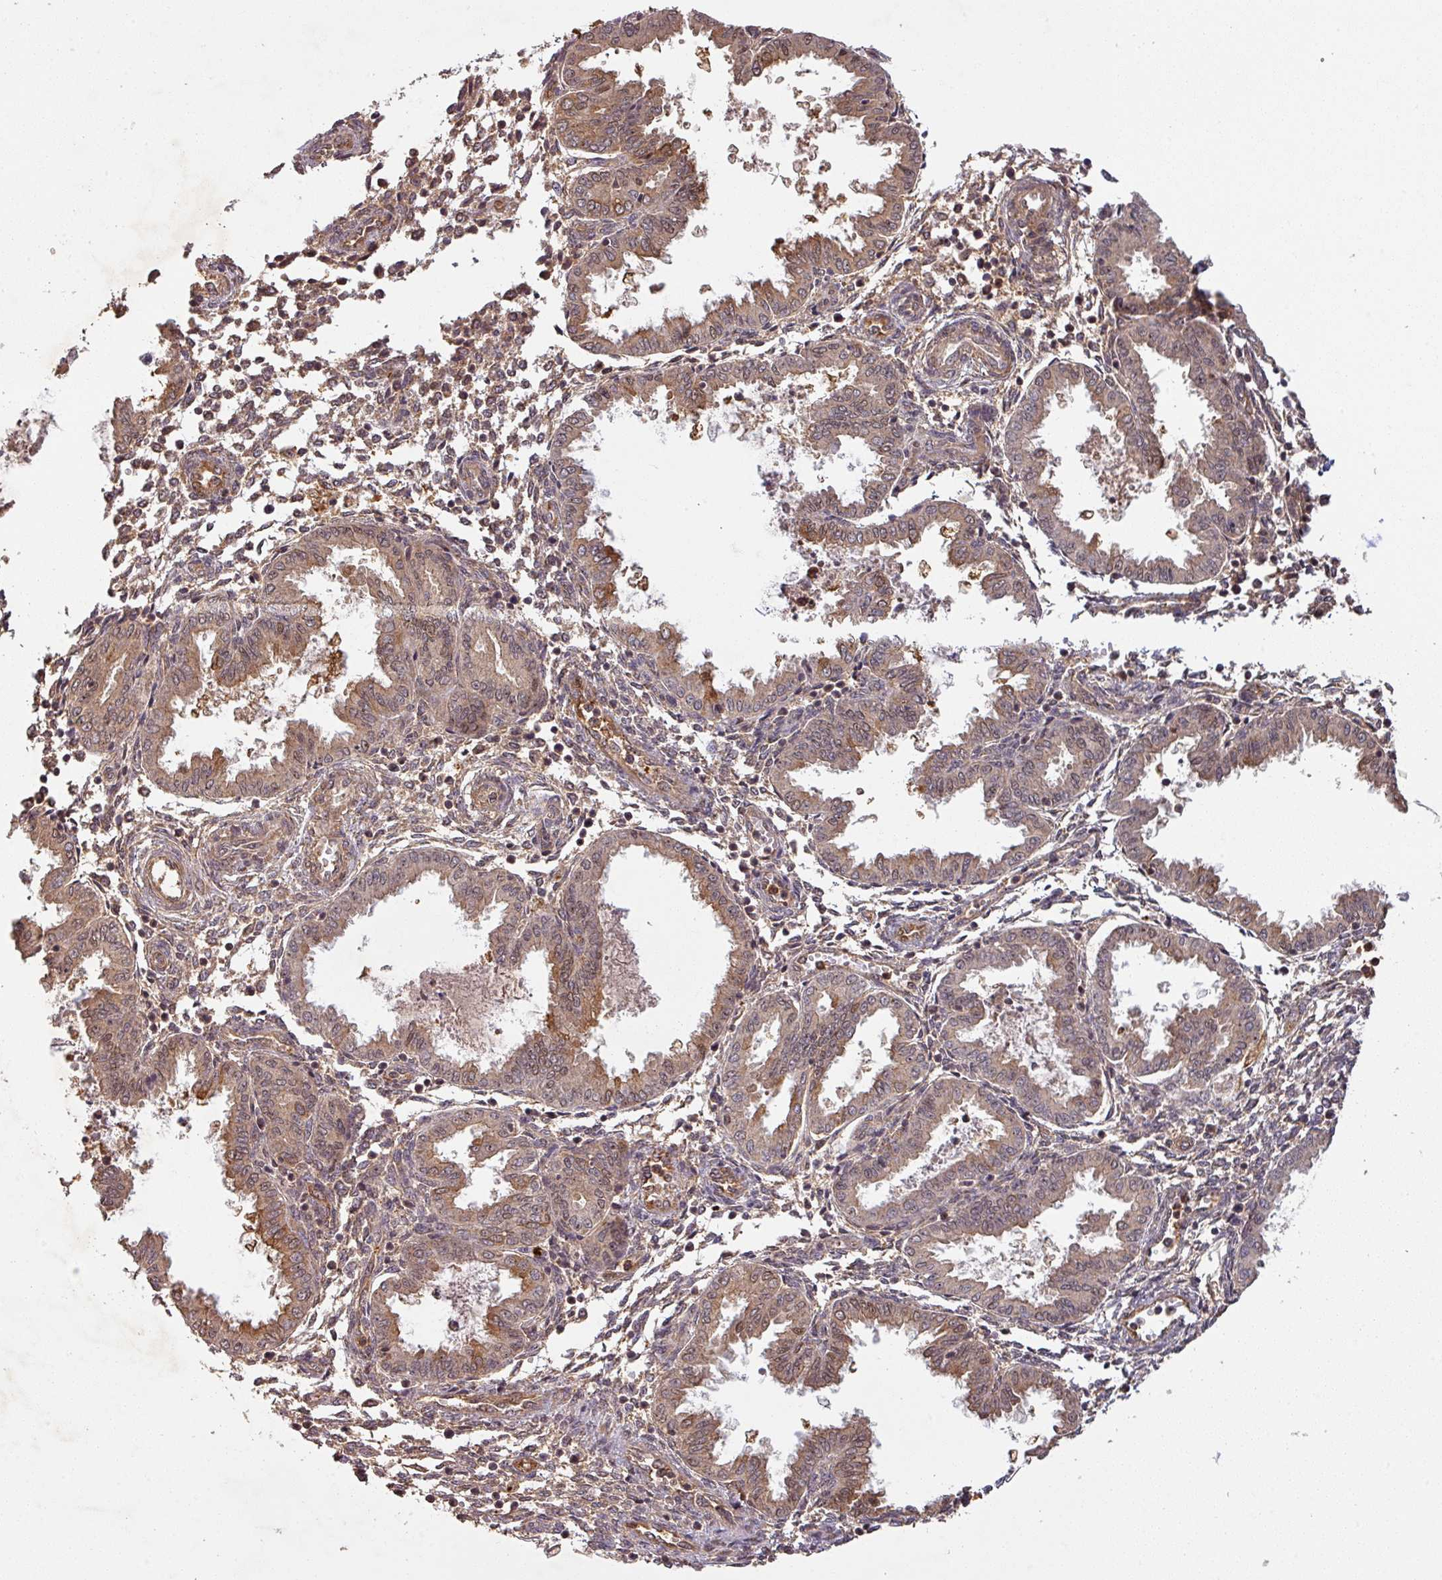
{"staining": {"intensity": "moderate", "quantity": ">75%", "location": "cytoplasmic/membranous"}, "tissue": "endometrium", "cell_type": "Cells in endometrial stroma", "image_type": "normal", "snomed": [{"axis": "morphology", "description": "Normal tissue, NOS"}, {"axis": "topography", "description": "Endometrium"}], "caption": "This photomicrograph exhibits unremarkable endometrium stained with IHC to label a protein in brown. The cytoplasmic/membranous of cells in endometrial stroma show moderate positivity for the protein. Nuclei are counter-stained blue.", "gene": "ZNF322", "patient": {"sex": "female", "age": 33}}